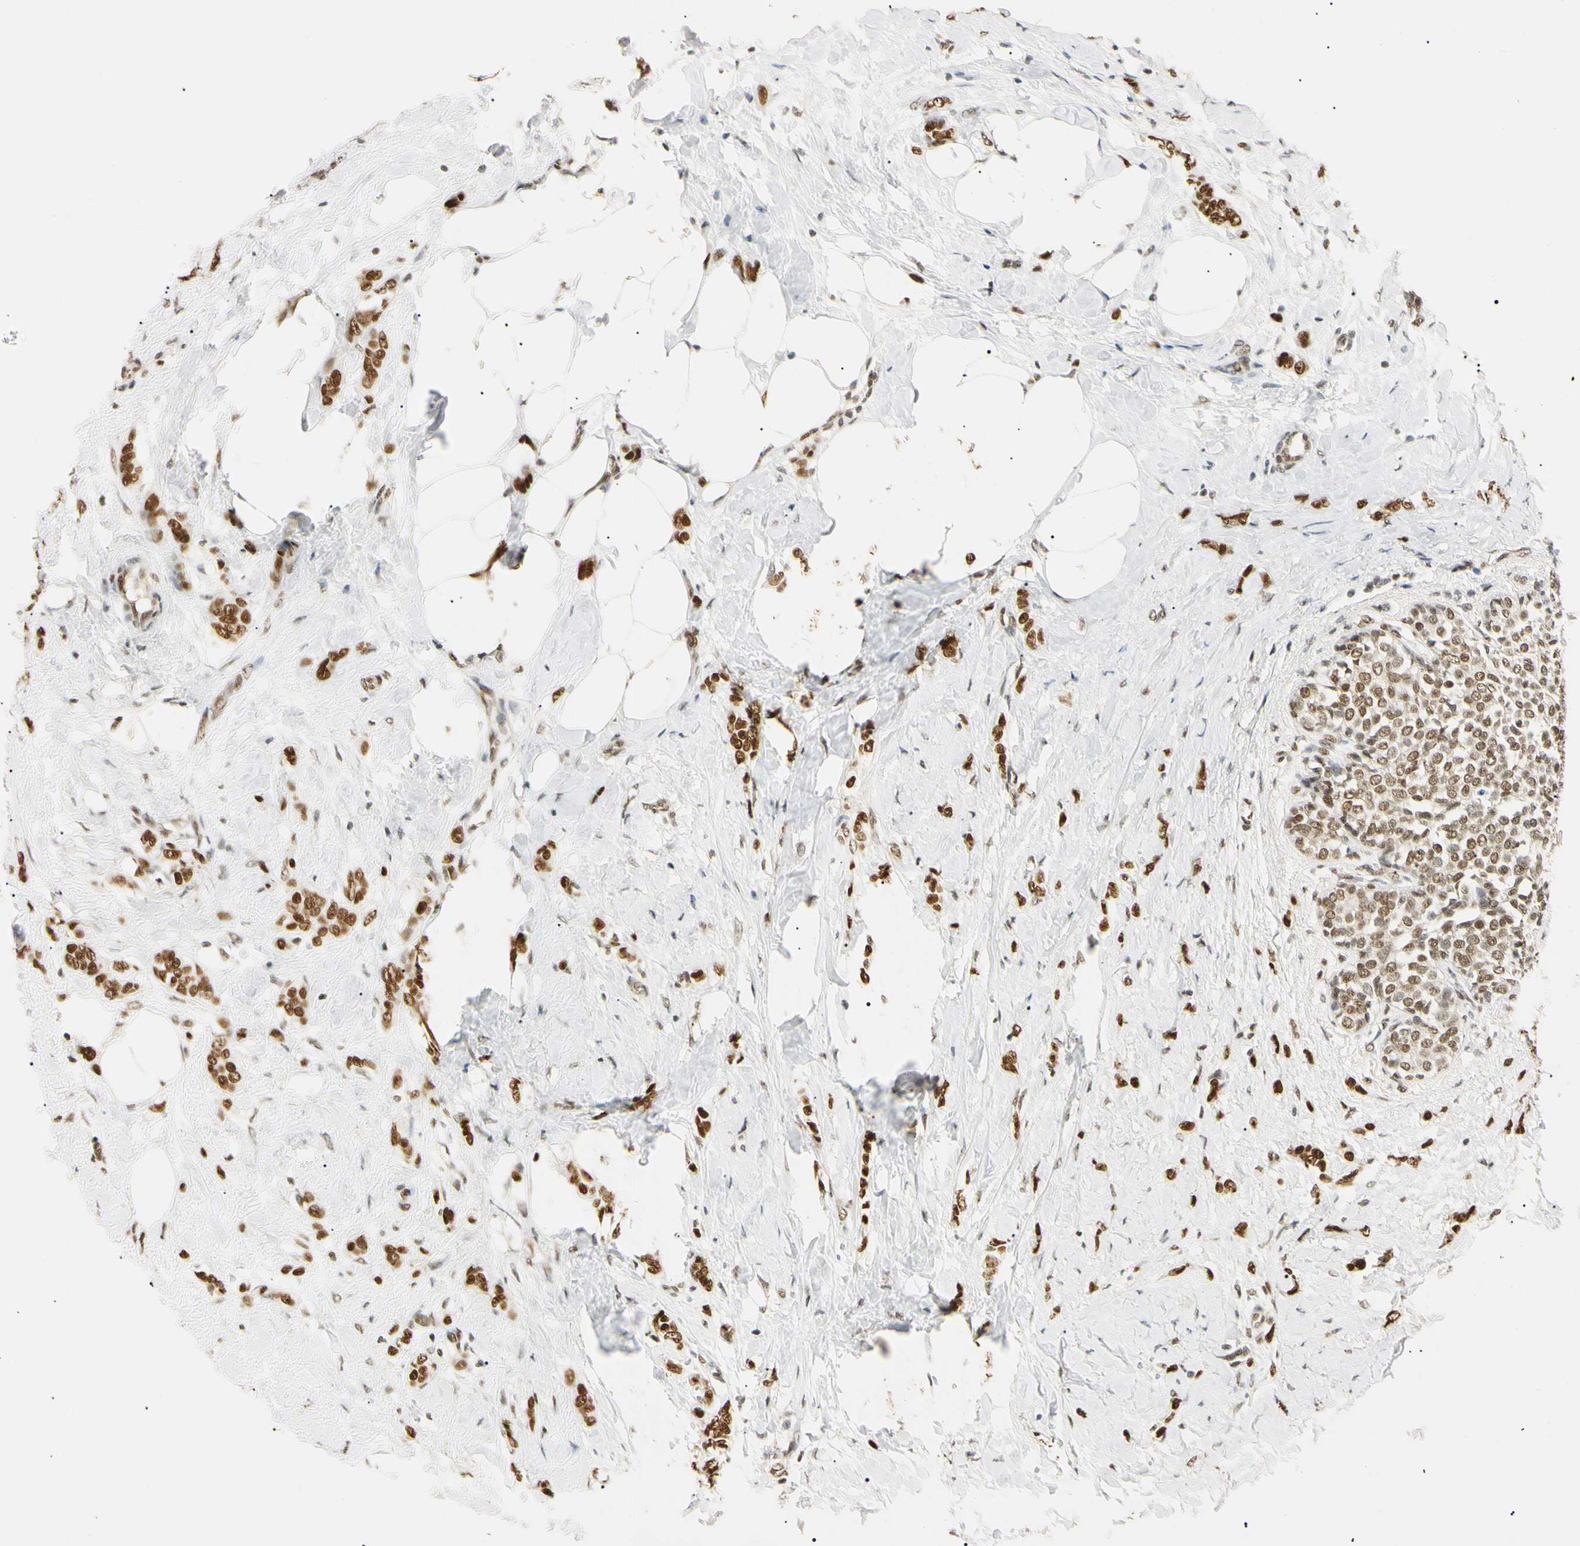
{"staining": {"intensity": "strong", "quantity": ">75%", "location": "nuclear"}, "tissue": "breast cancer", "cell_type": "Tumor cells", "image_type": "cancer", "snomed": [{"axis": "morphology", "description": "Lobular carcinoma, in situ"}, {"axis": "morphology", "description": "Lobular carcinoma"}, {"axis": "topography", "description": "Breast"}], "caption": "Immunohistochemistry of breast cancer (lobular carcinoma) displays high levels of strong nuclear positivity in about >75% of tumor cells. Ihc stains the protein of interest in brown and the nuclei are stained blue.", "gene": "SMARCA5", "patient": {"sex": "female", "age": 41}}